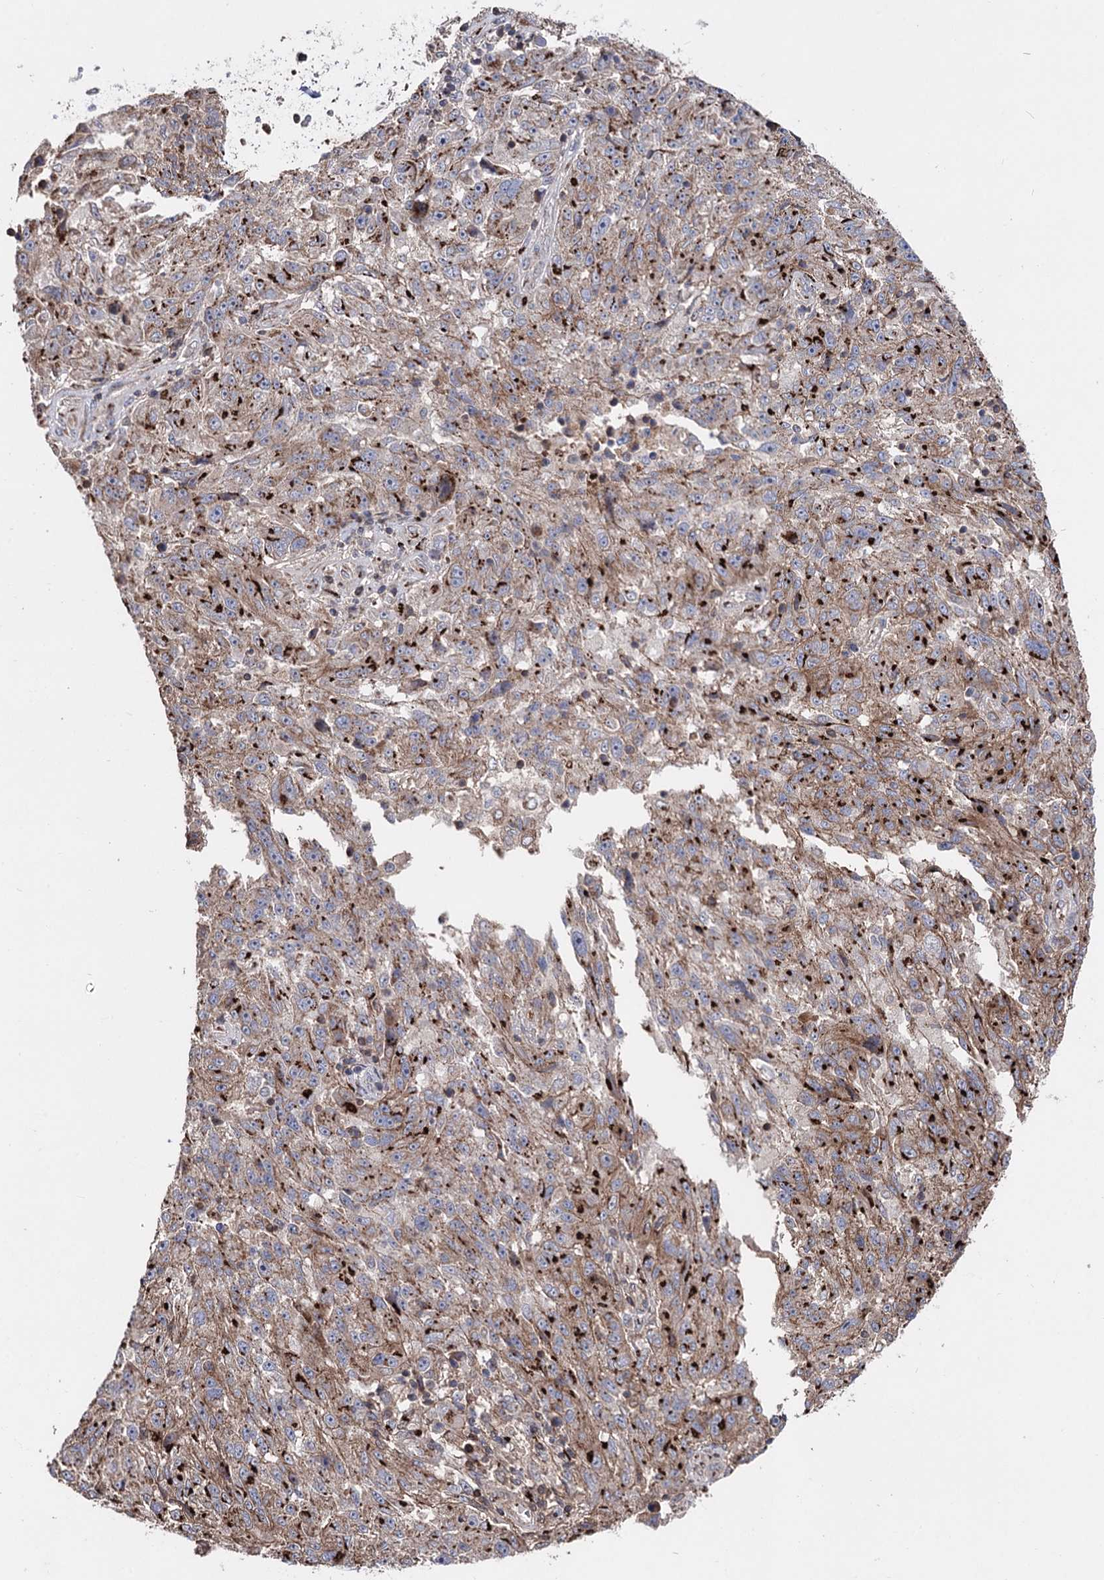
{"staining": {"intensity": "strong", "quantity": "25%-75%", "location": "cytoplasmic/membranous"}, "tissue": "melanoma", "cell_type": "Tumor cells", "image_type": "cancer", "snomed": [{"axis": "morphology", "description": "Malignant melanoma, NOS"}, {"axis": "topography", "description": "Skin"}], "caption": "Tumor cells exhibit high levels of strong cytoplasmic/membranous staining in about 25%-75% of cells in melanoma. The protein is stained brown, and the nuclei are stained in blue (DAB IHC with brightfield microscopy, high magnification).", "gene": "ARHGAP20", "patient": {"sex": "male", "age": 53}}